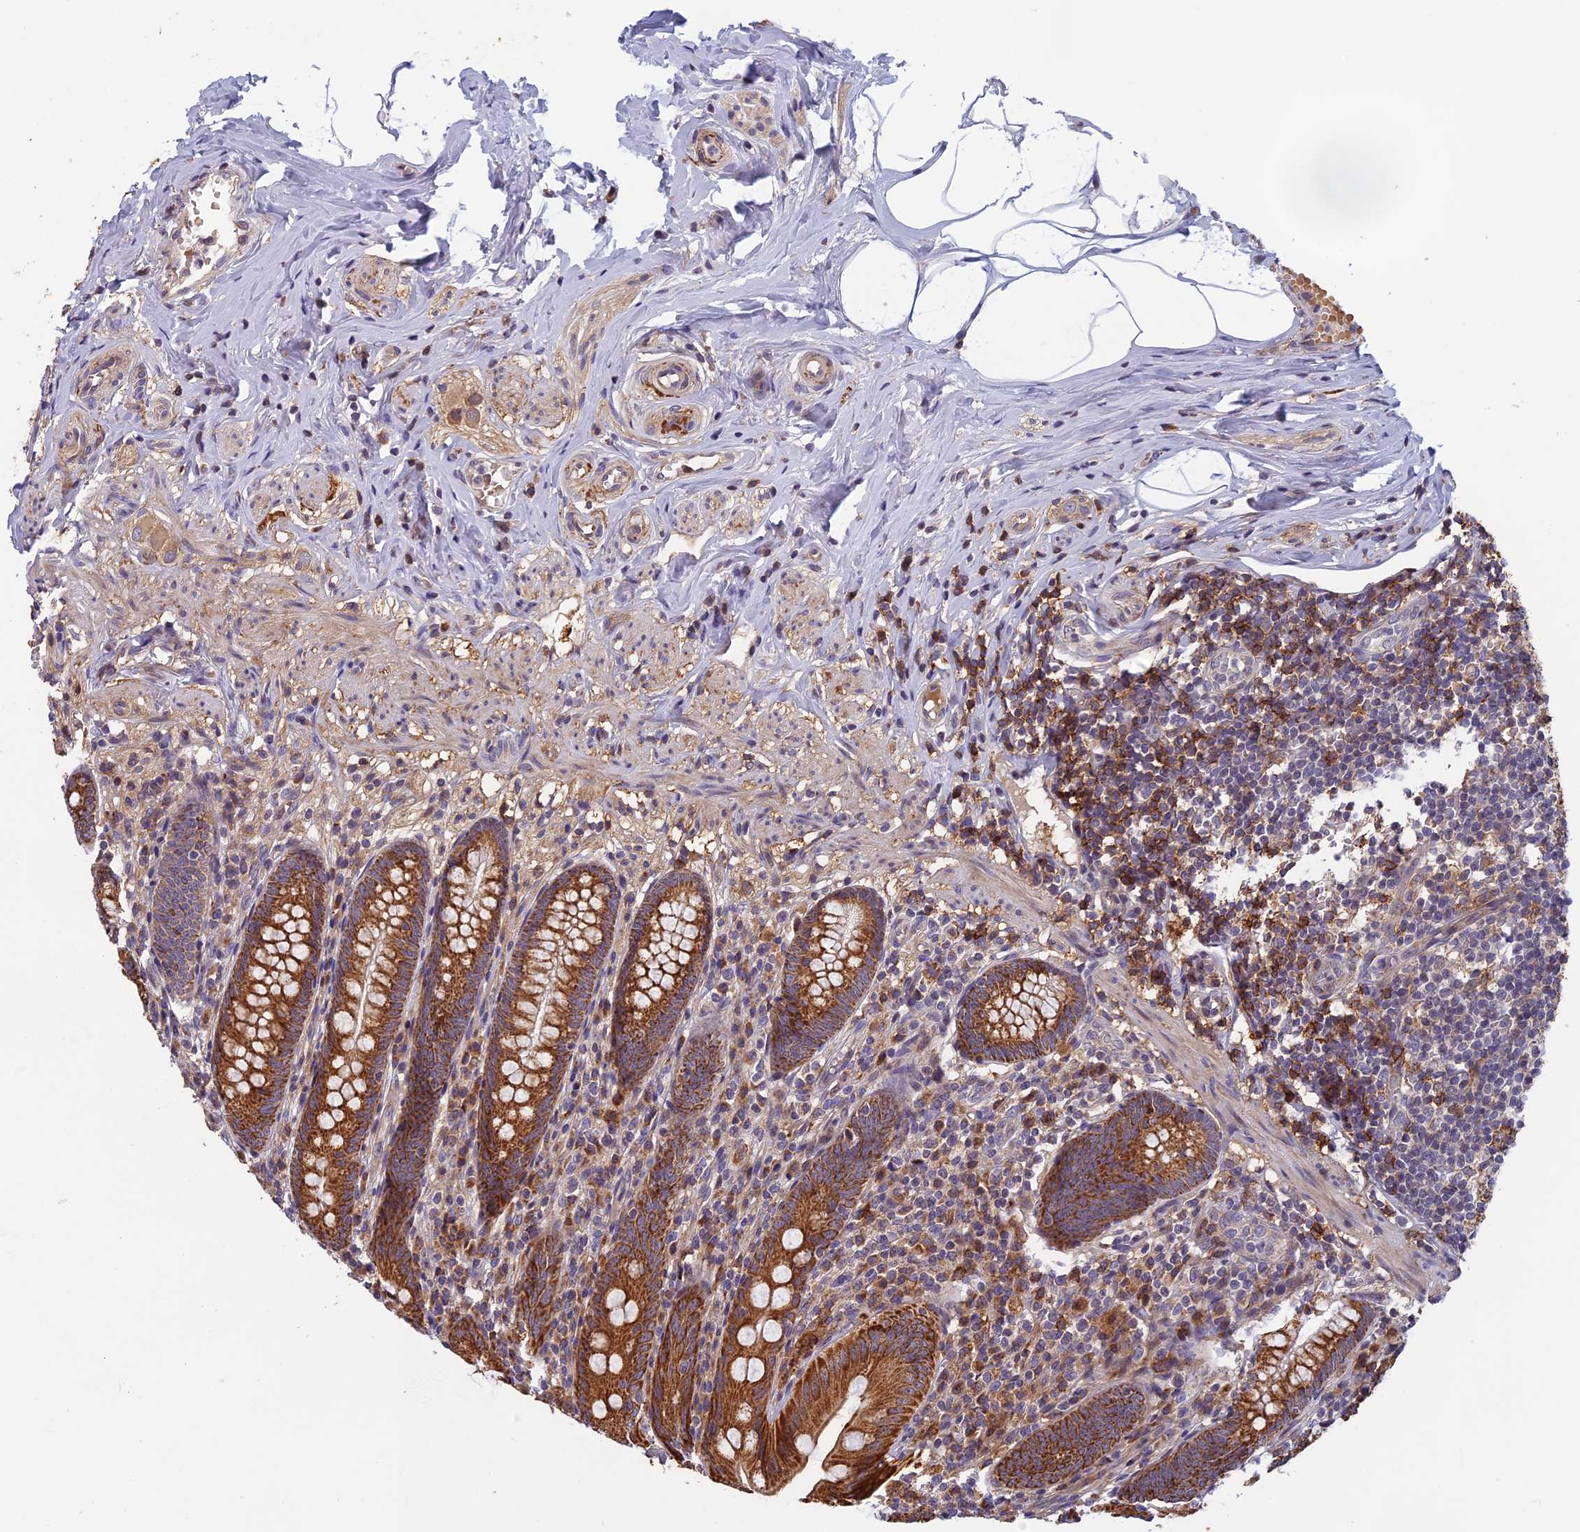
{"staining": {"intensity": "strong", "quantity": ">75%", "location": "cytoplasmic/membranous"}, "tissue": "appendix", "cell_type": "Glandular cells", "image_type": "normal", "snomed": [{"axis": "morphology", "description": "Normal tissue, NOS"}, {"axis": "topography", "description": "Appendix"}], "caption": "High-power microscopy captured an IHC micrograph of unremarkable appendix, revealing strong cytoplasmic/membranous positivity in approximately >75% of glandular cells. (brown staining indicates protein expression, while blue staining denotes nuclei).", "gene": "EDAR", "patient": {"sex": "male", "age": 55}}